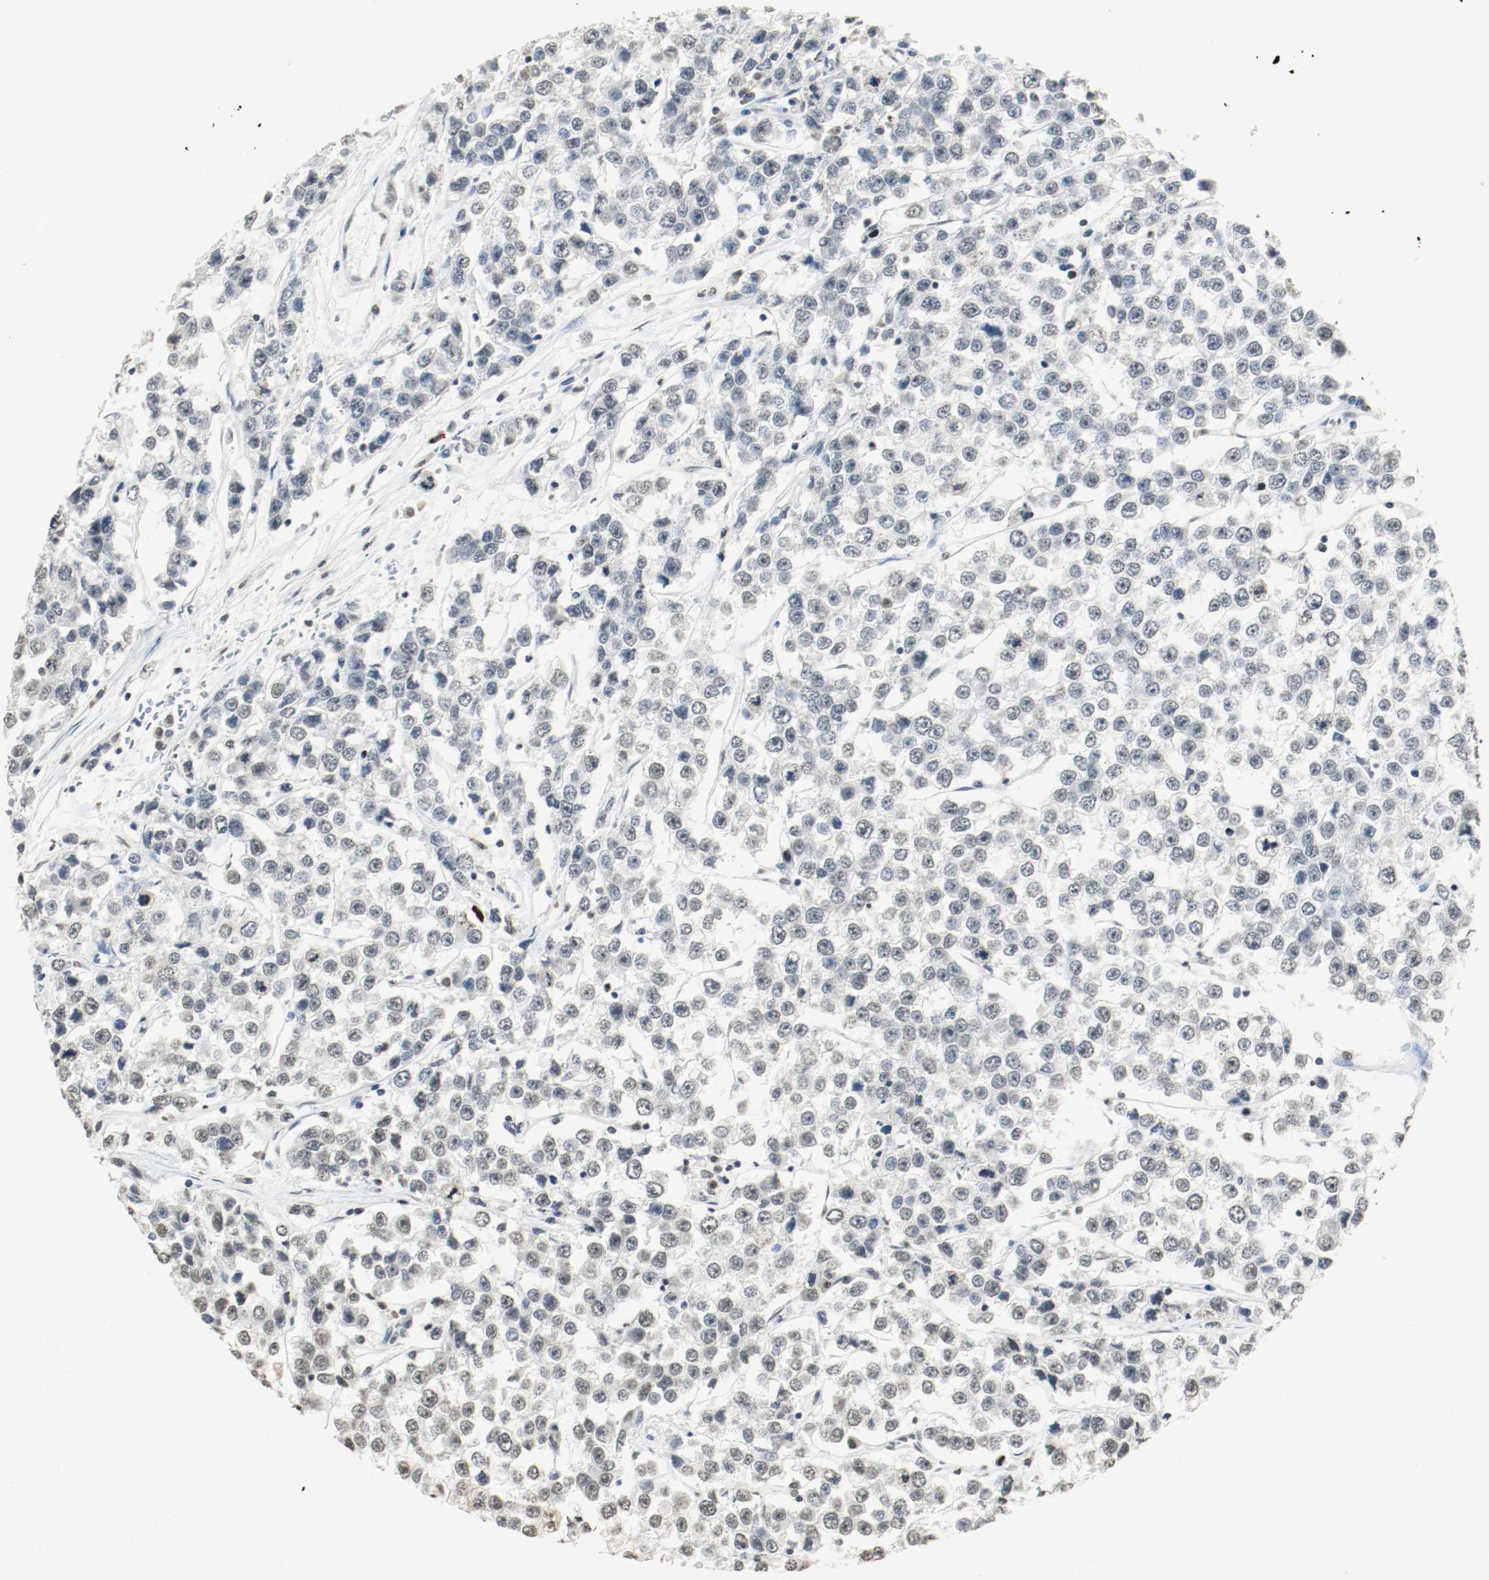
{"staining": {"intensity": "weak", "quantity": "25%-75%", "location": "nuclear"}, "tissue": "testis cancer", "cell_type": "Tumor cells", "image_type": "cancer", "snomed": [{"axis": "morphology", "description": "Seminoma, NOS"}, {"axis": "morphology", "description": "Carcinoma, Embryonal, NOS"}, {"axis": "topography", "description": "Testis"}], "caption": "DAB (3,3'-diaminobenzidine) immunohistochemical staining of testis embryonal carcinoma shows weak nuclear protein expression in about 25%-75% of tumor cells.", "gene": "DNMT1", "patient": {"sex": "male", "age": 52}}